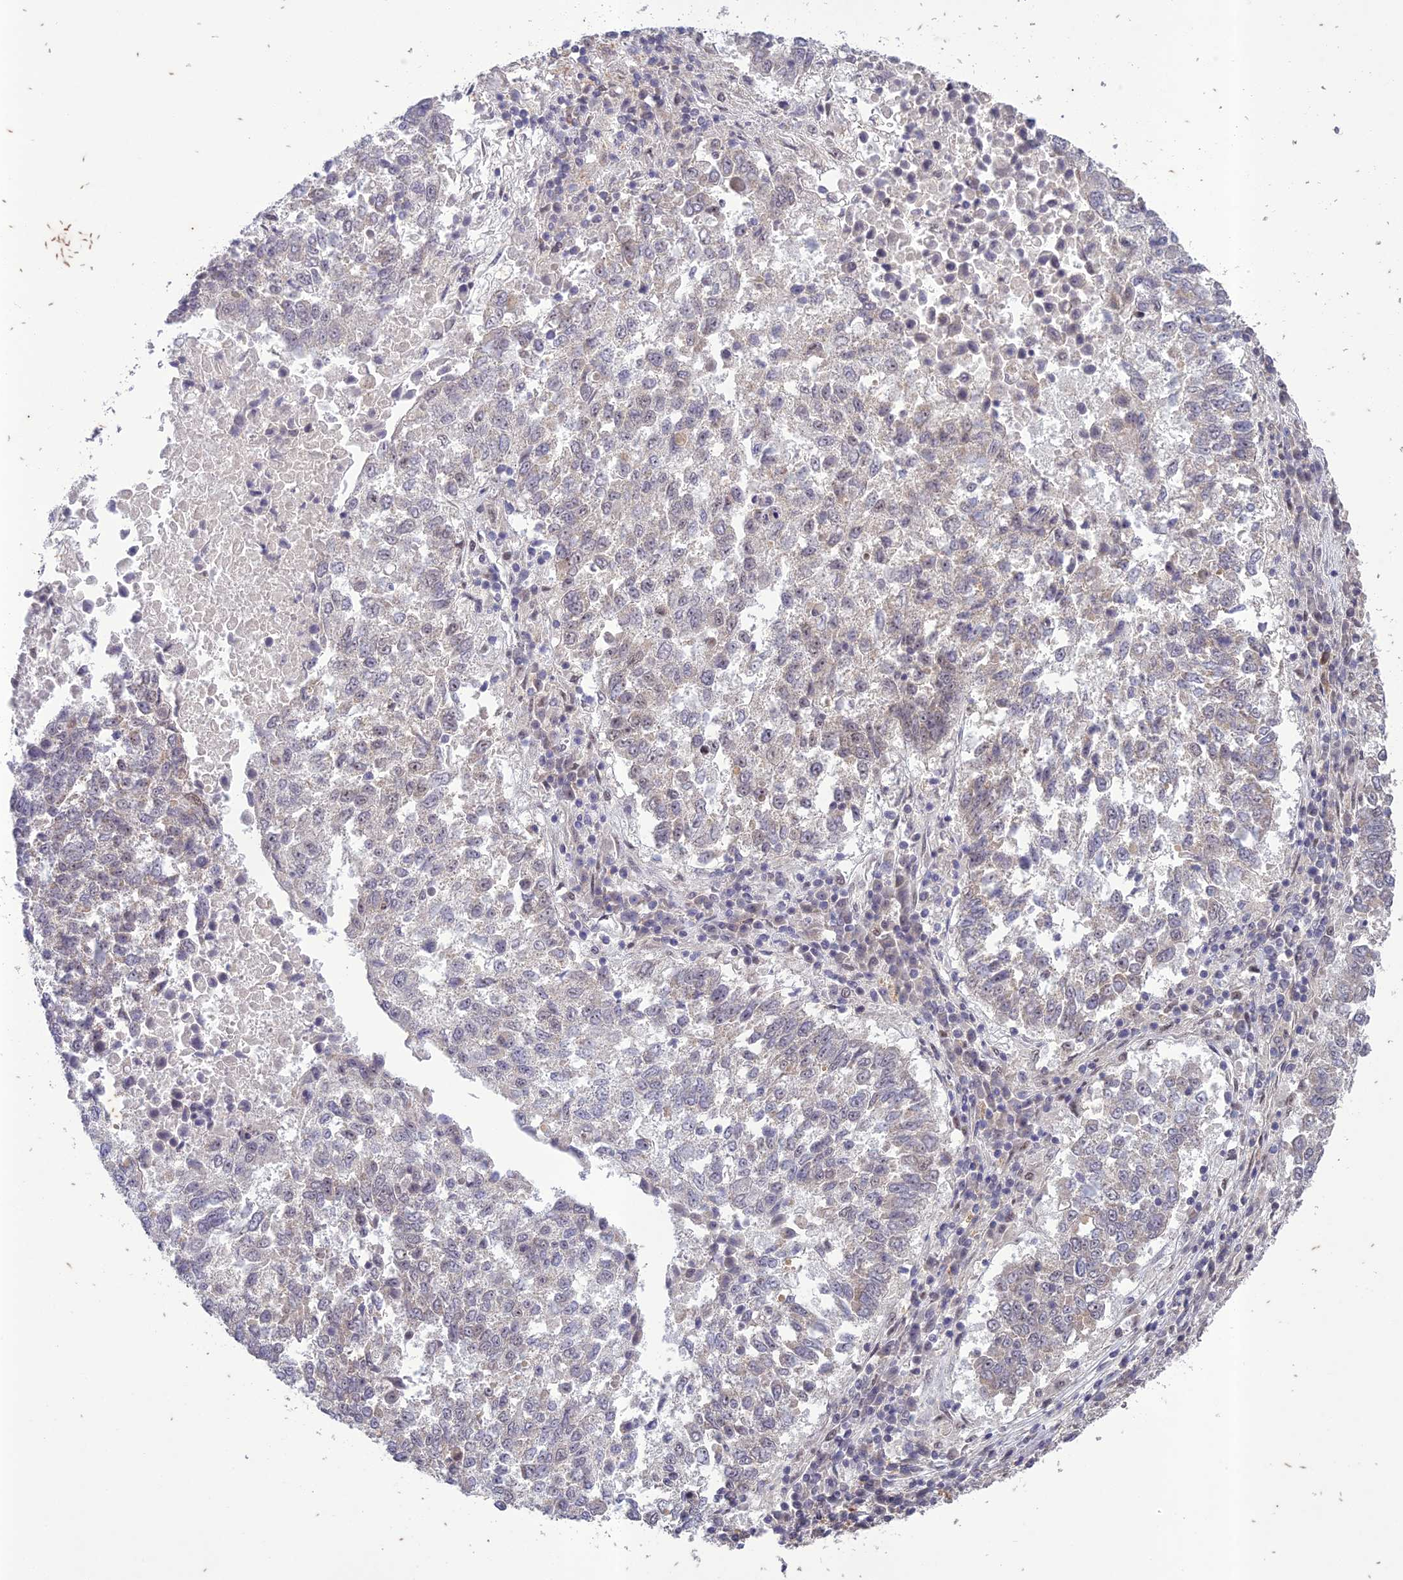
{"staining": {"intensity": "negative", "quantity": "none", "location": "none"}, "tissue": "lung cancer", "cell_type": "Tumor cells", "image_type": "cancer", "snomed": [{"axis": "morphology", "description": "Squamous cell carcinoma, NOS"}, {"axis": "topography", "description": "Lung"}], "caption": "This is an IHC histopathology image of human lung squamous cell carcinoma. There is no staining in tumor cells.", "gene": "POP4", "patient": {"sex": "male", "age": 73}}